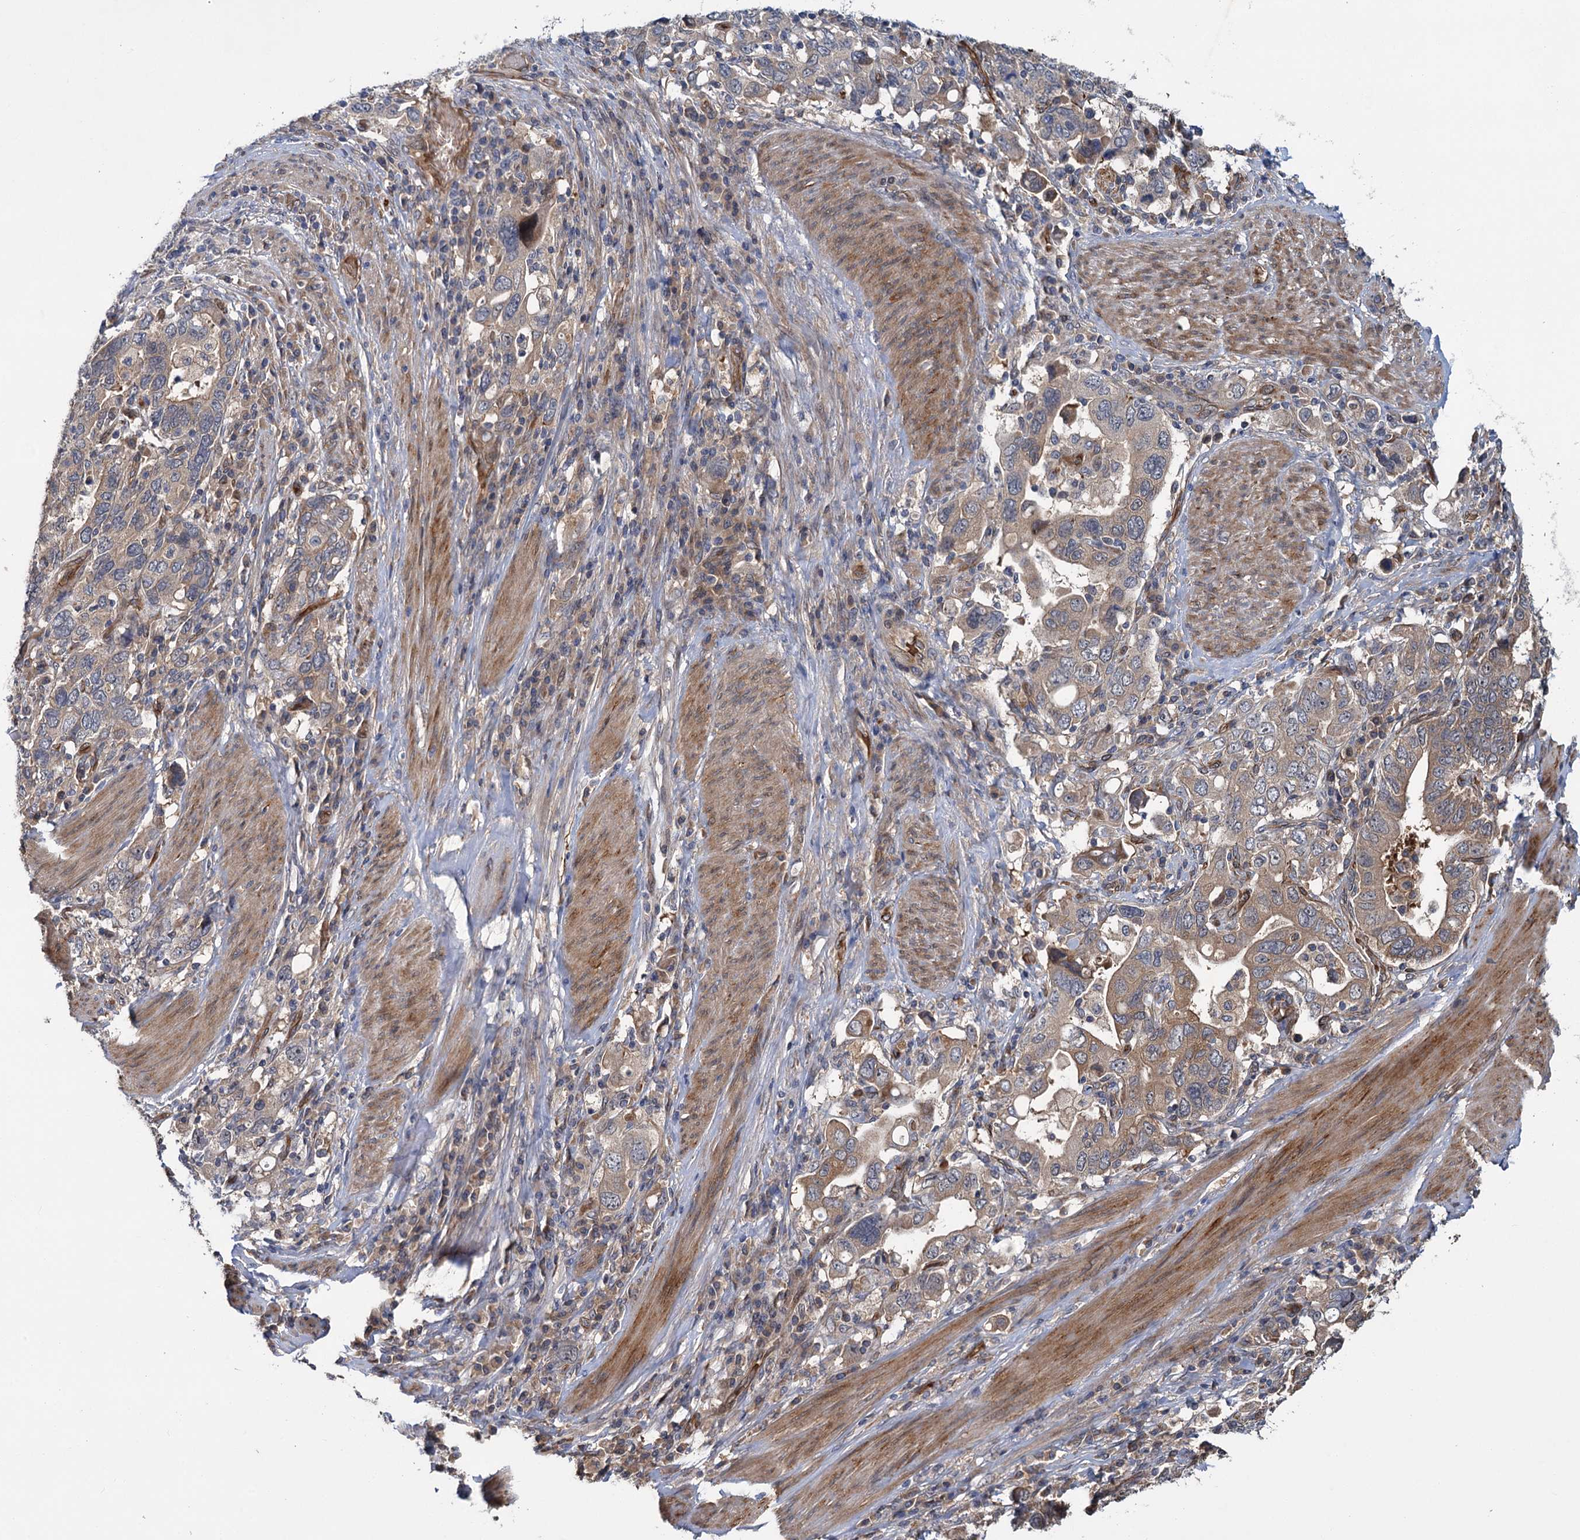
{"staining": {"intensity": "weak", "quantity": "25%-75%", "location": "cytoplasmic/membranous"}, "tissue": "stomach cancer", "cell_type": "Tumor cells", "image_type": "cancer", "snomed": [{"axis": "morphology", "description": "Adenocarcinoma, NOS"}, {"axis": "topography", "description": "Stomach, upper"}], "caption": "IHC micrograph of neoplastic tissue: human stomach cancer (adenocarcinoma) stained using immunohistochemistry displays low levels of weak protein expression localized specifically in the cytoplasmic/membranous of tumor cells, appearing as a cytoplasmic/membranous brown color.", "gene": "PKN2", "patient": {"sex": "male", "age": 62}}